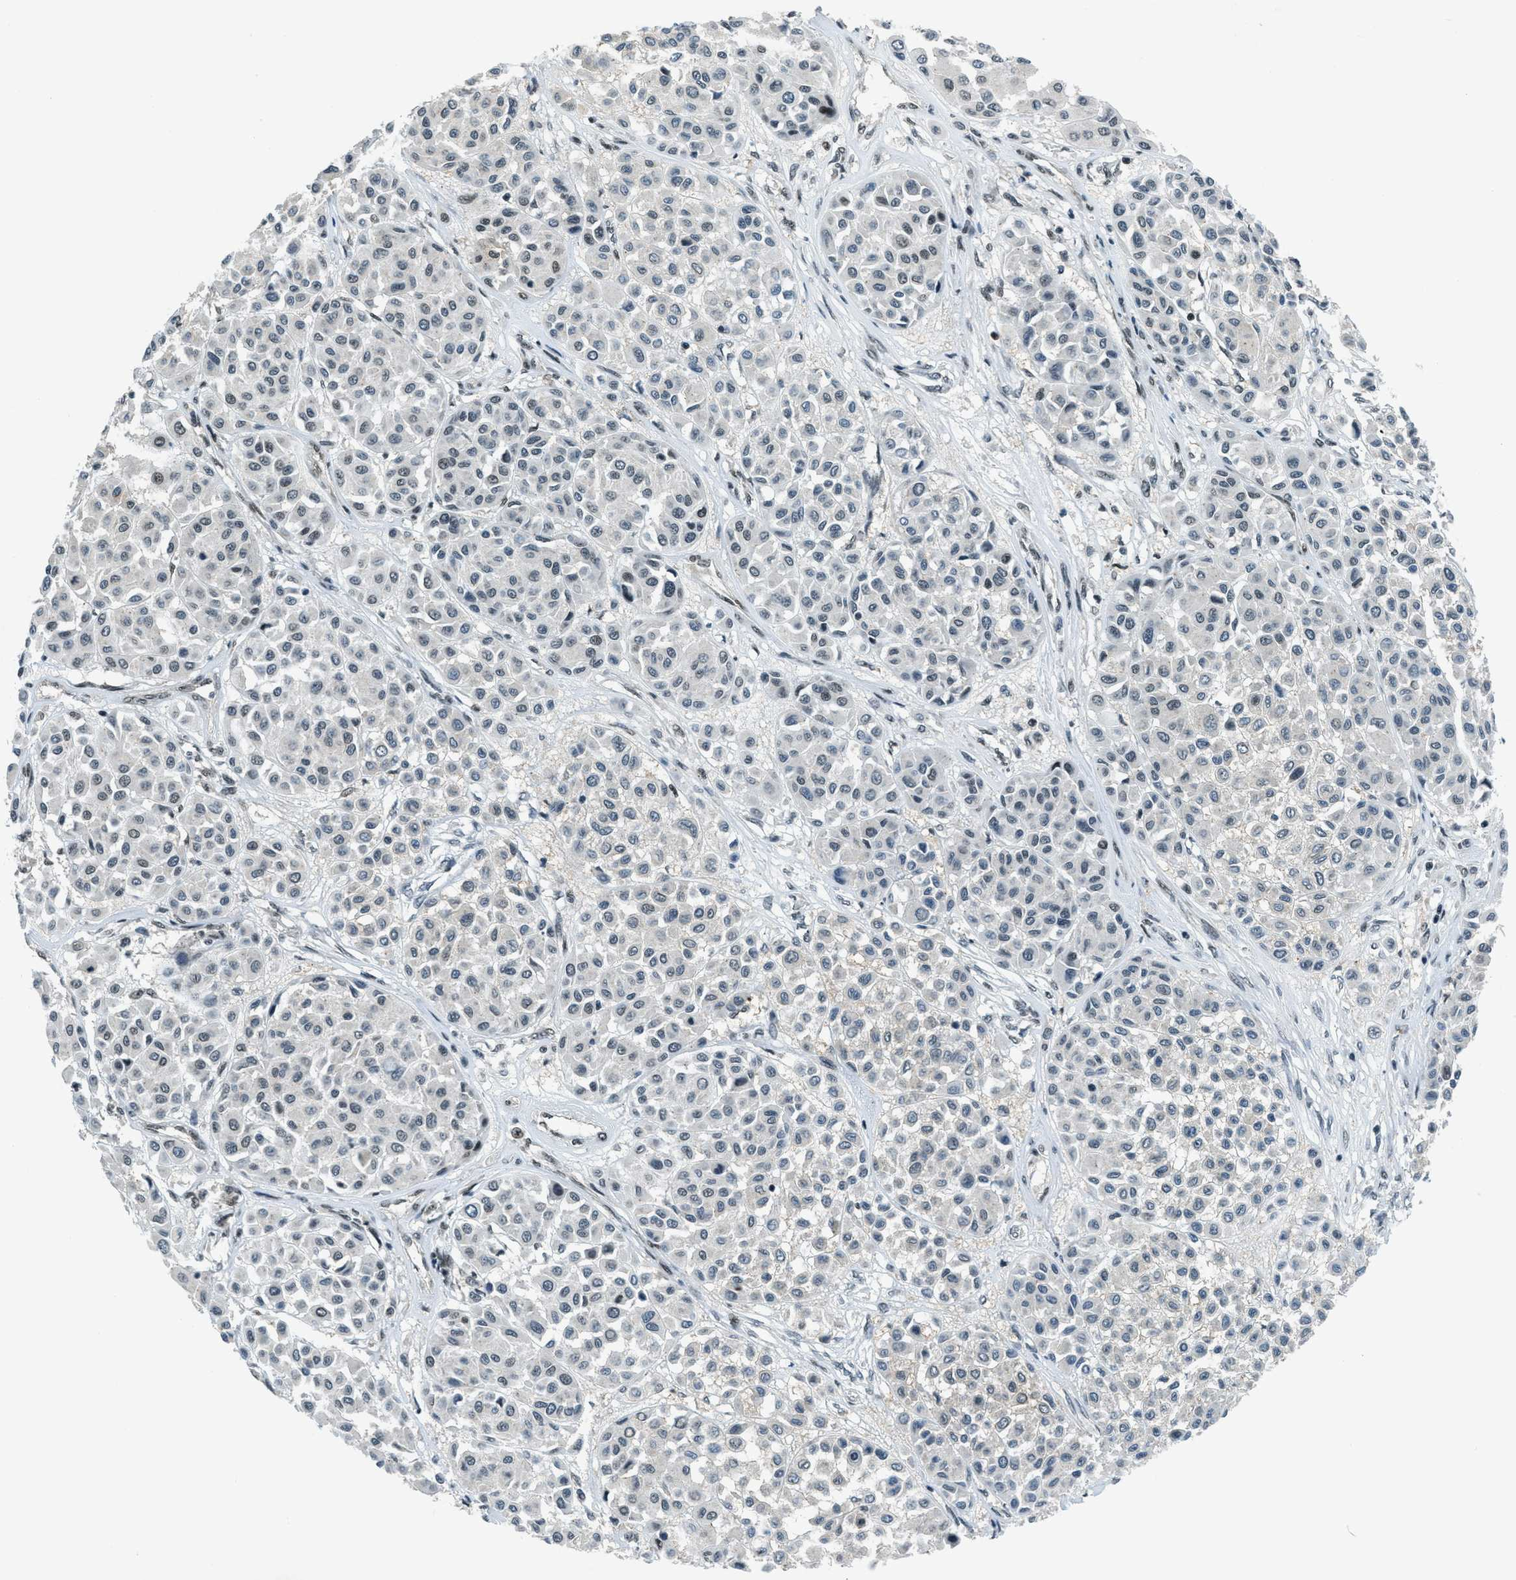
{"staining": {"intensity": "negative", "quantity": "none", "location": "none"}, "tissue": "melanoma", "cell_type": "Tumor cells", "image_type": "cancer", "snomed": [{"axis": "morphology", "description": "Malignant melanoma, Metastatic site"}, {"axis": "topography", "description": "Soft tissue"}], "caption": "This photomicrograph is of melanoma stained with IHC to label a protein in brown with the nuclei are counter-stained blue. There is no staining in tumor cells.", "gene": "KLF6", "patient": {"sex": "male", "age": 41}}